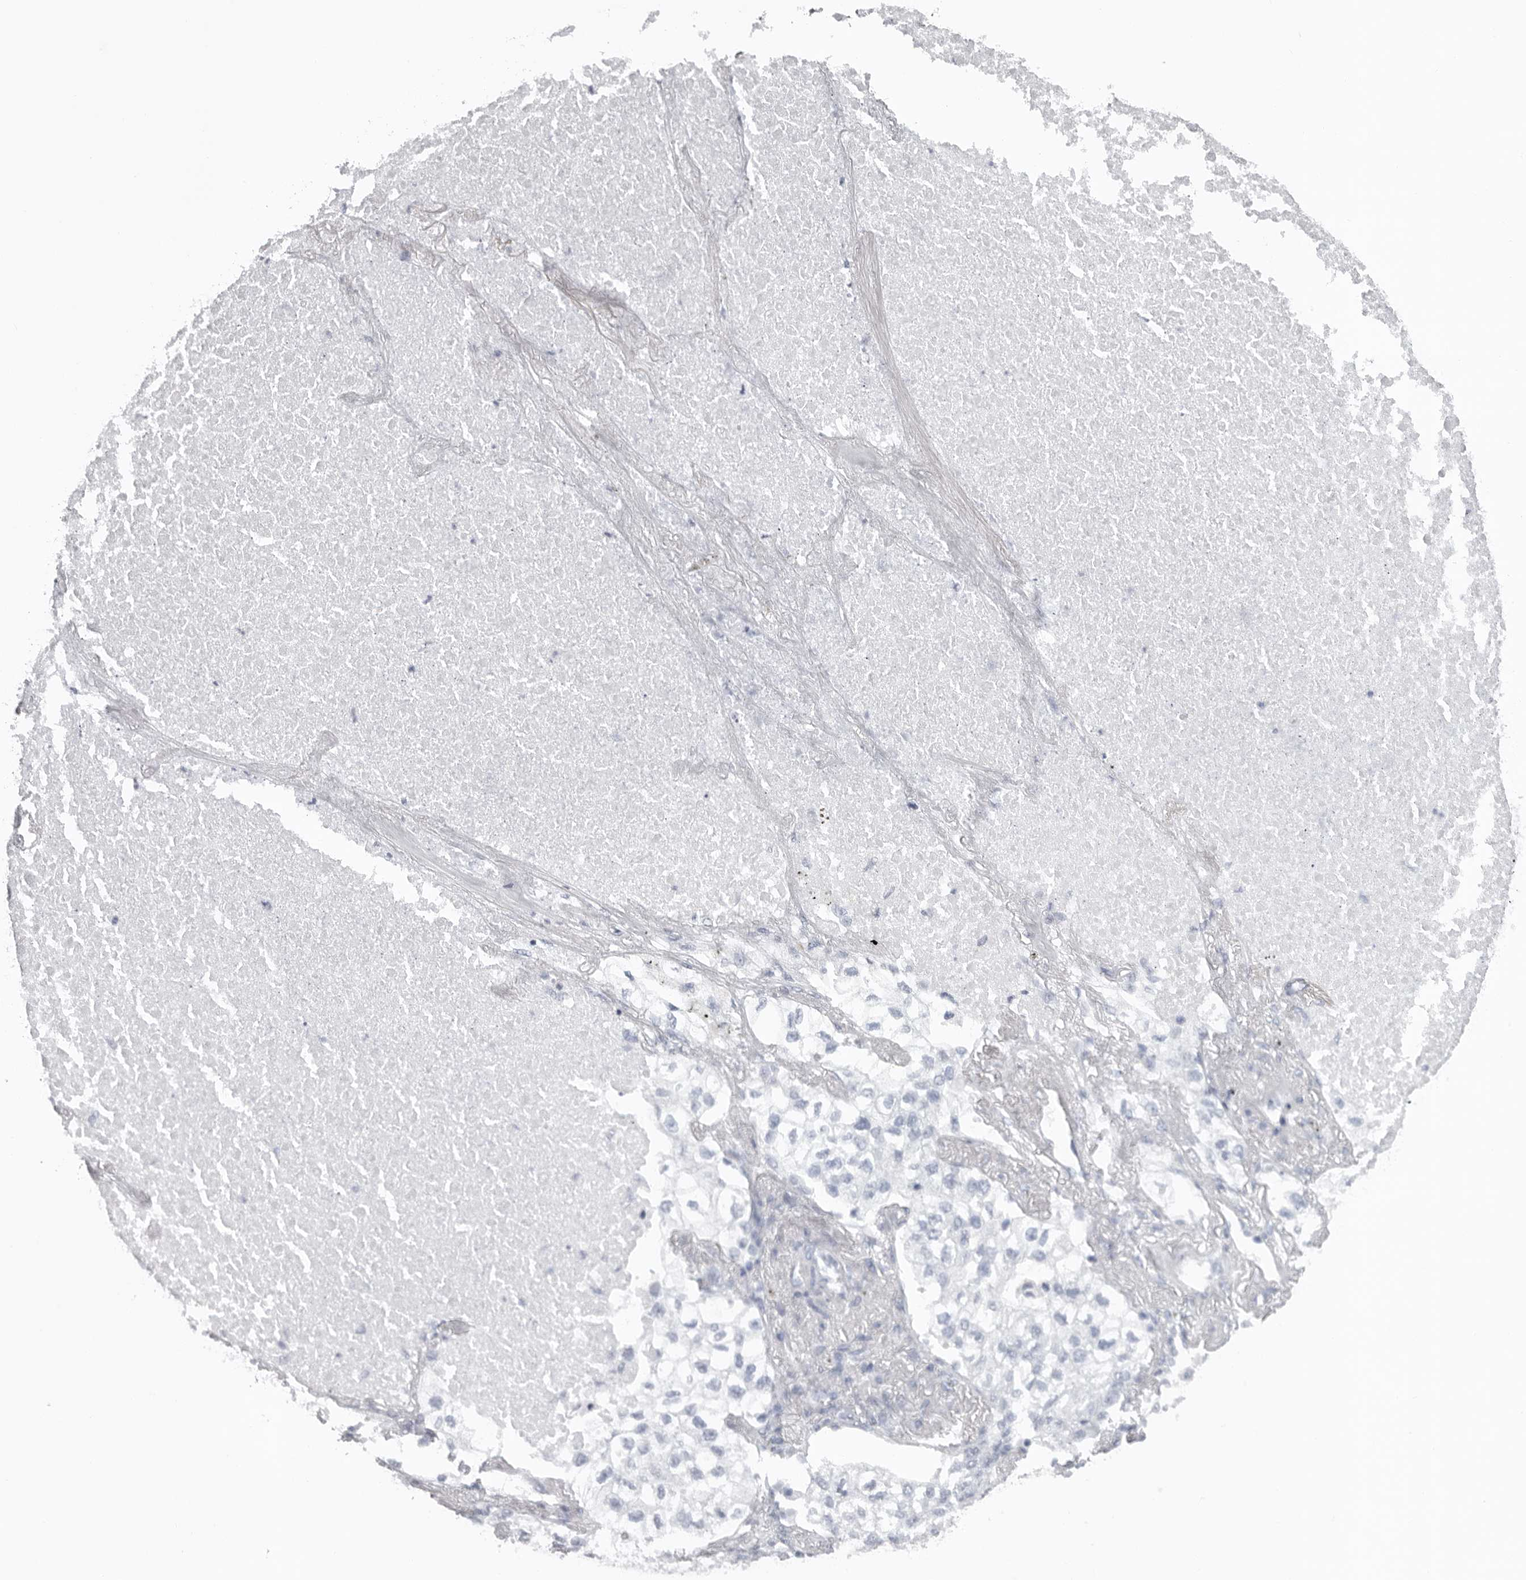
{"staining": {"intensity": "negative", "quantity": "none", "location": "none"}, "tissue": "lung cancer", "cell_type": "Tumor cells", "image_type": "cancer", "snomed": [{"axis": "morphology", "description": "Adenocarcinoma, NOS"}, {"axis": "topography", "description": "Lung"}], "caption": "Tumor cells show no significant expression in adenocarcinoma (lung).", "gene": "EPB41", "patient": {"sex": "male", "age": 63}}